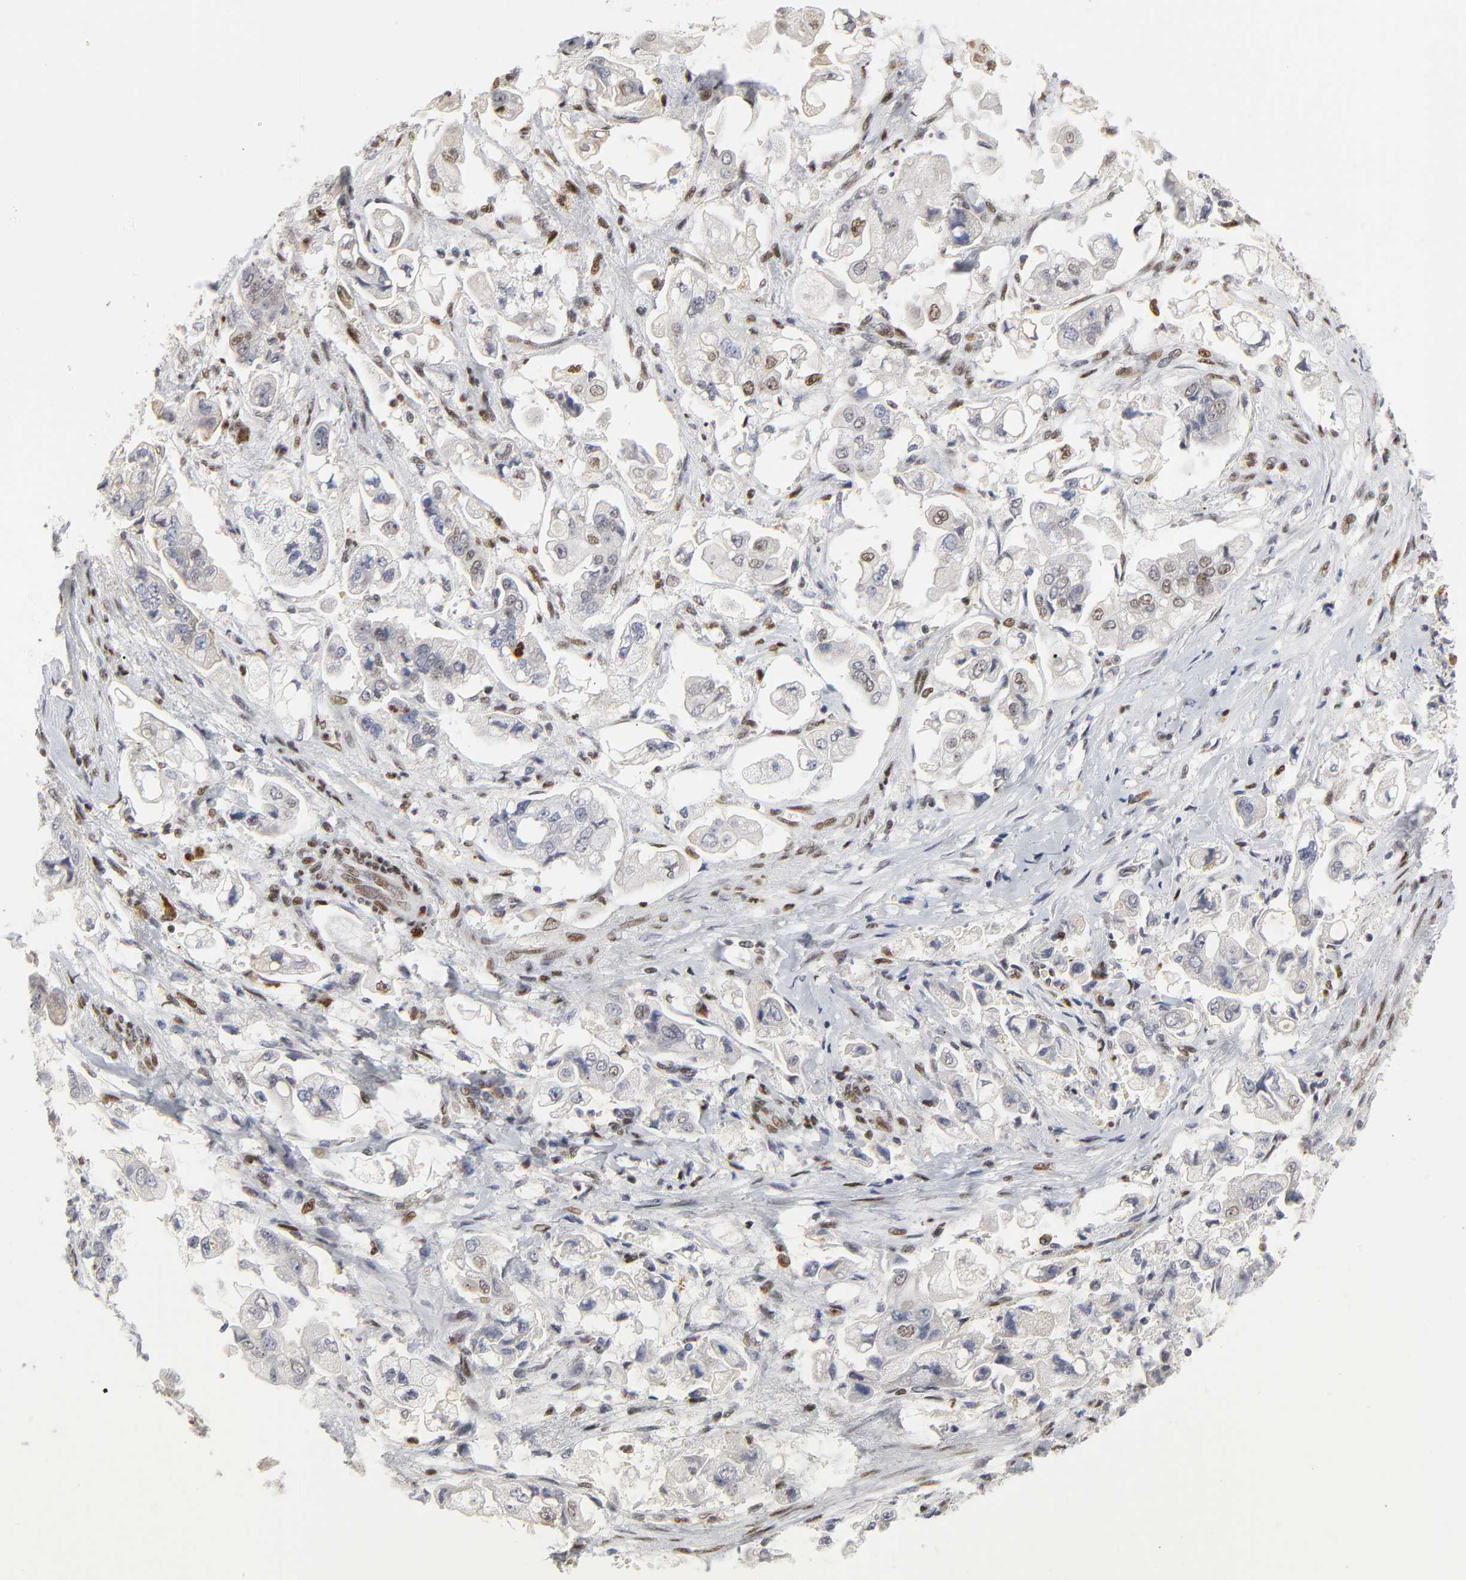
{"staining": {"intensity": "negative", "quantity": "none", "location": "none"}, "tissue": "stomach cancer", "cell_type": "Tumor cells", "image_type": "cancer", "snomed": [{"axis": "morphology", "description": "Adenocarcinoma, NOS"}, {"axis": "topography", "description": "Stomach"}], "caption": "Immunohistochemistry image of neoplastic tissue: adenocarcinoma (stomach) stained with DAB exhibits no significant protein staining in tumor cells.", "gene": "CREBBP", "patient": {"sex": "male", "age": 62}}